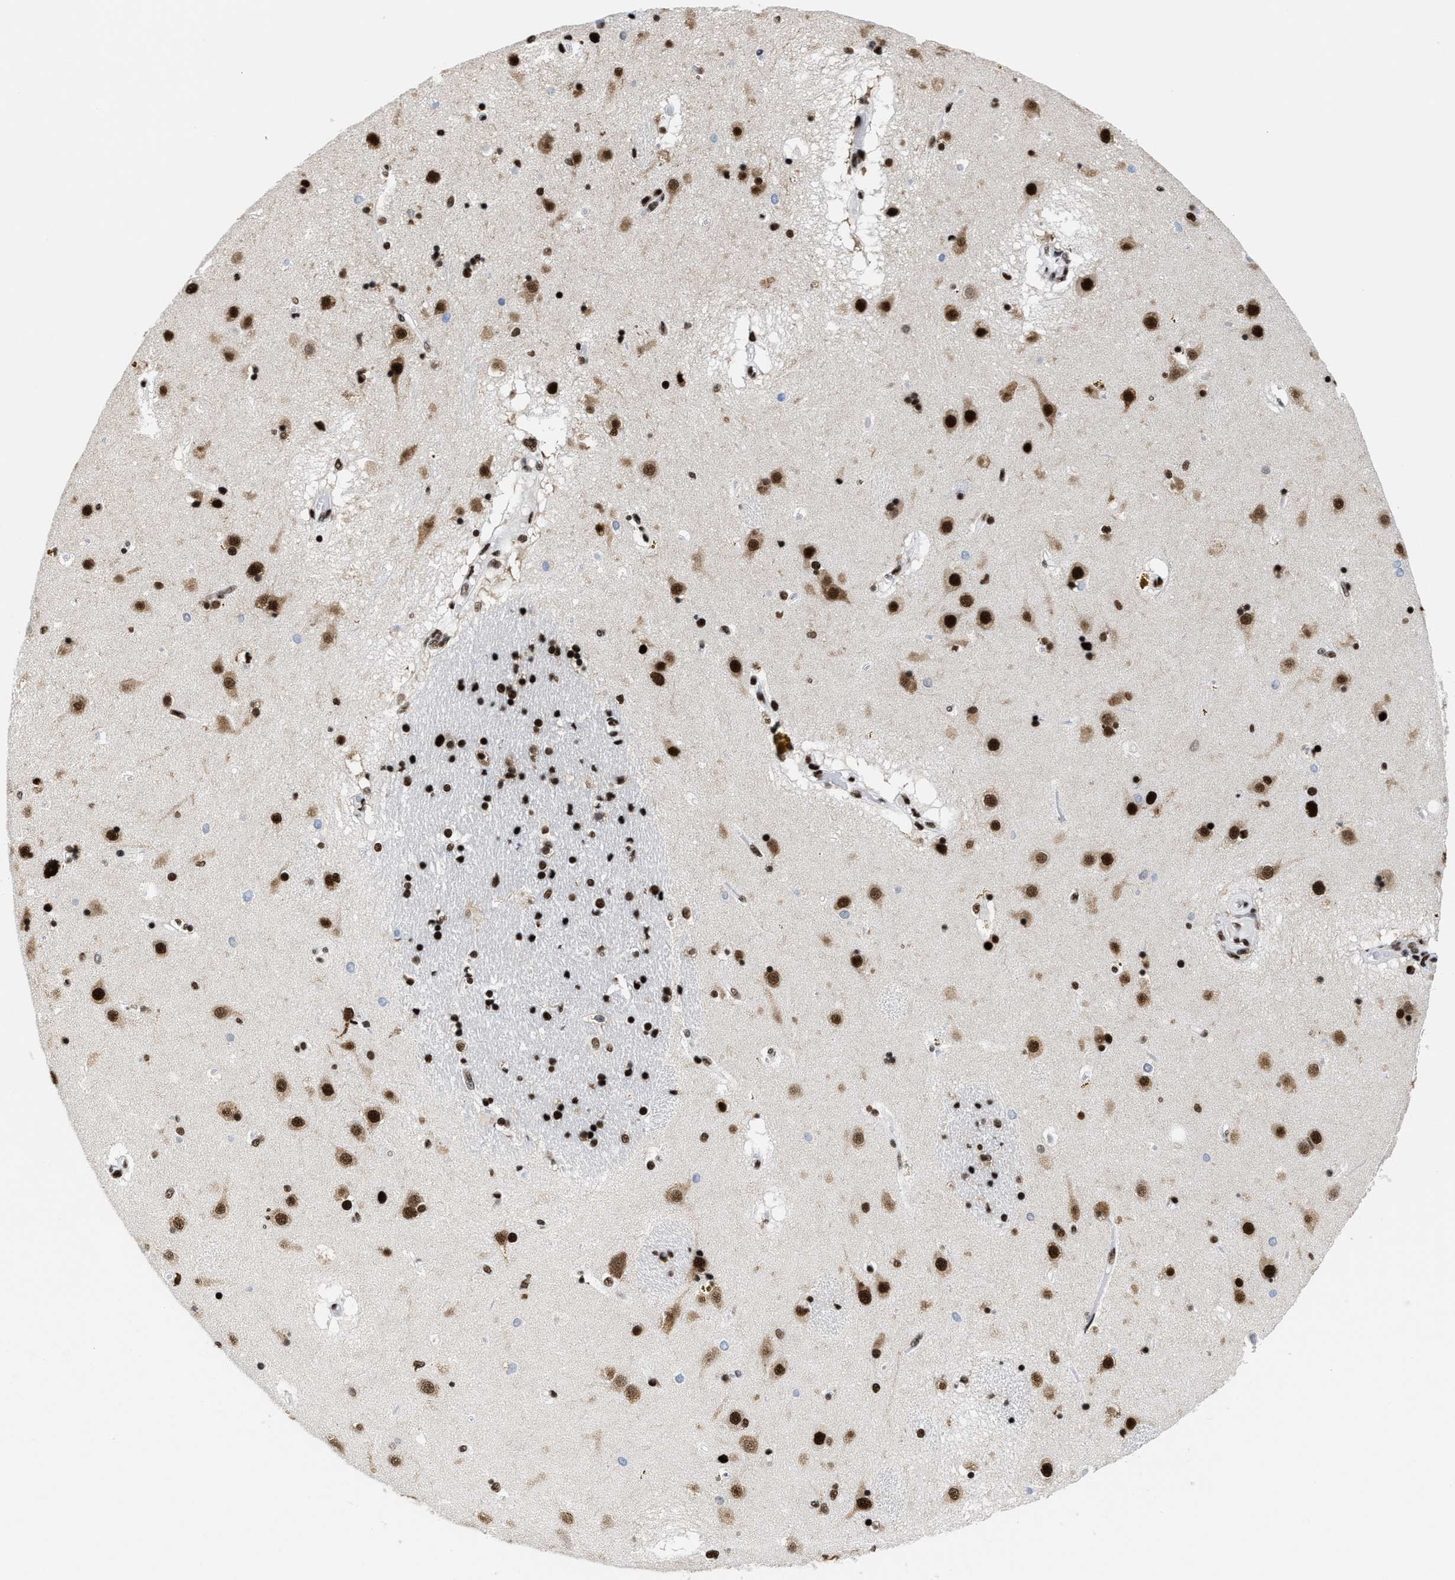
{"staining": {"intensity": "strong", "quantity": ">75%", "location": "nuclear"}, "tissue": "caudate", "cell_type": "Glial cells", "image_type": "normal", "snomed": [{"axis": "morphology", "description": "Normal tissue, NOS"}, {"axis": "topography", "description": "Lateral ventricle wall"}], "caption": "A high amount of strong nuclear expression is seen in about >75% of glial cells in unremarkable caudate.", "gene": "SMARCC2", "patient": {"sex": "male", "age": 70}}